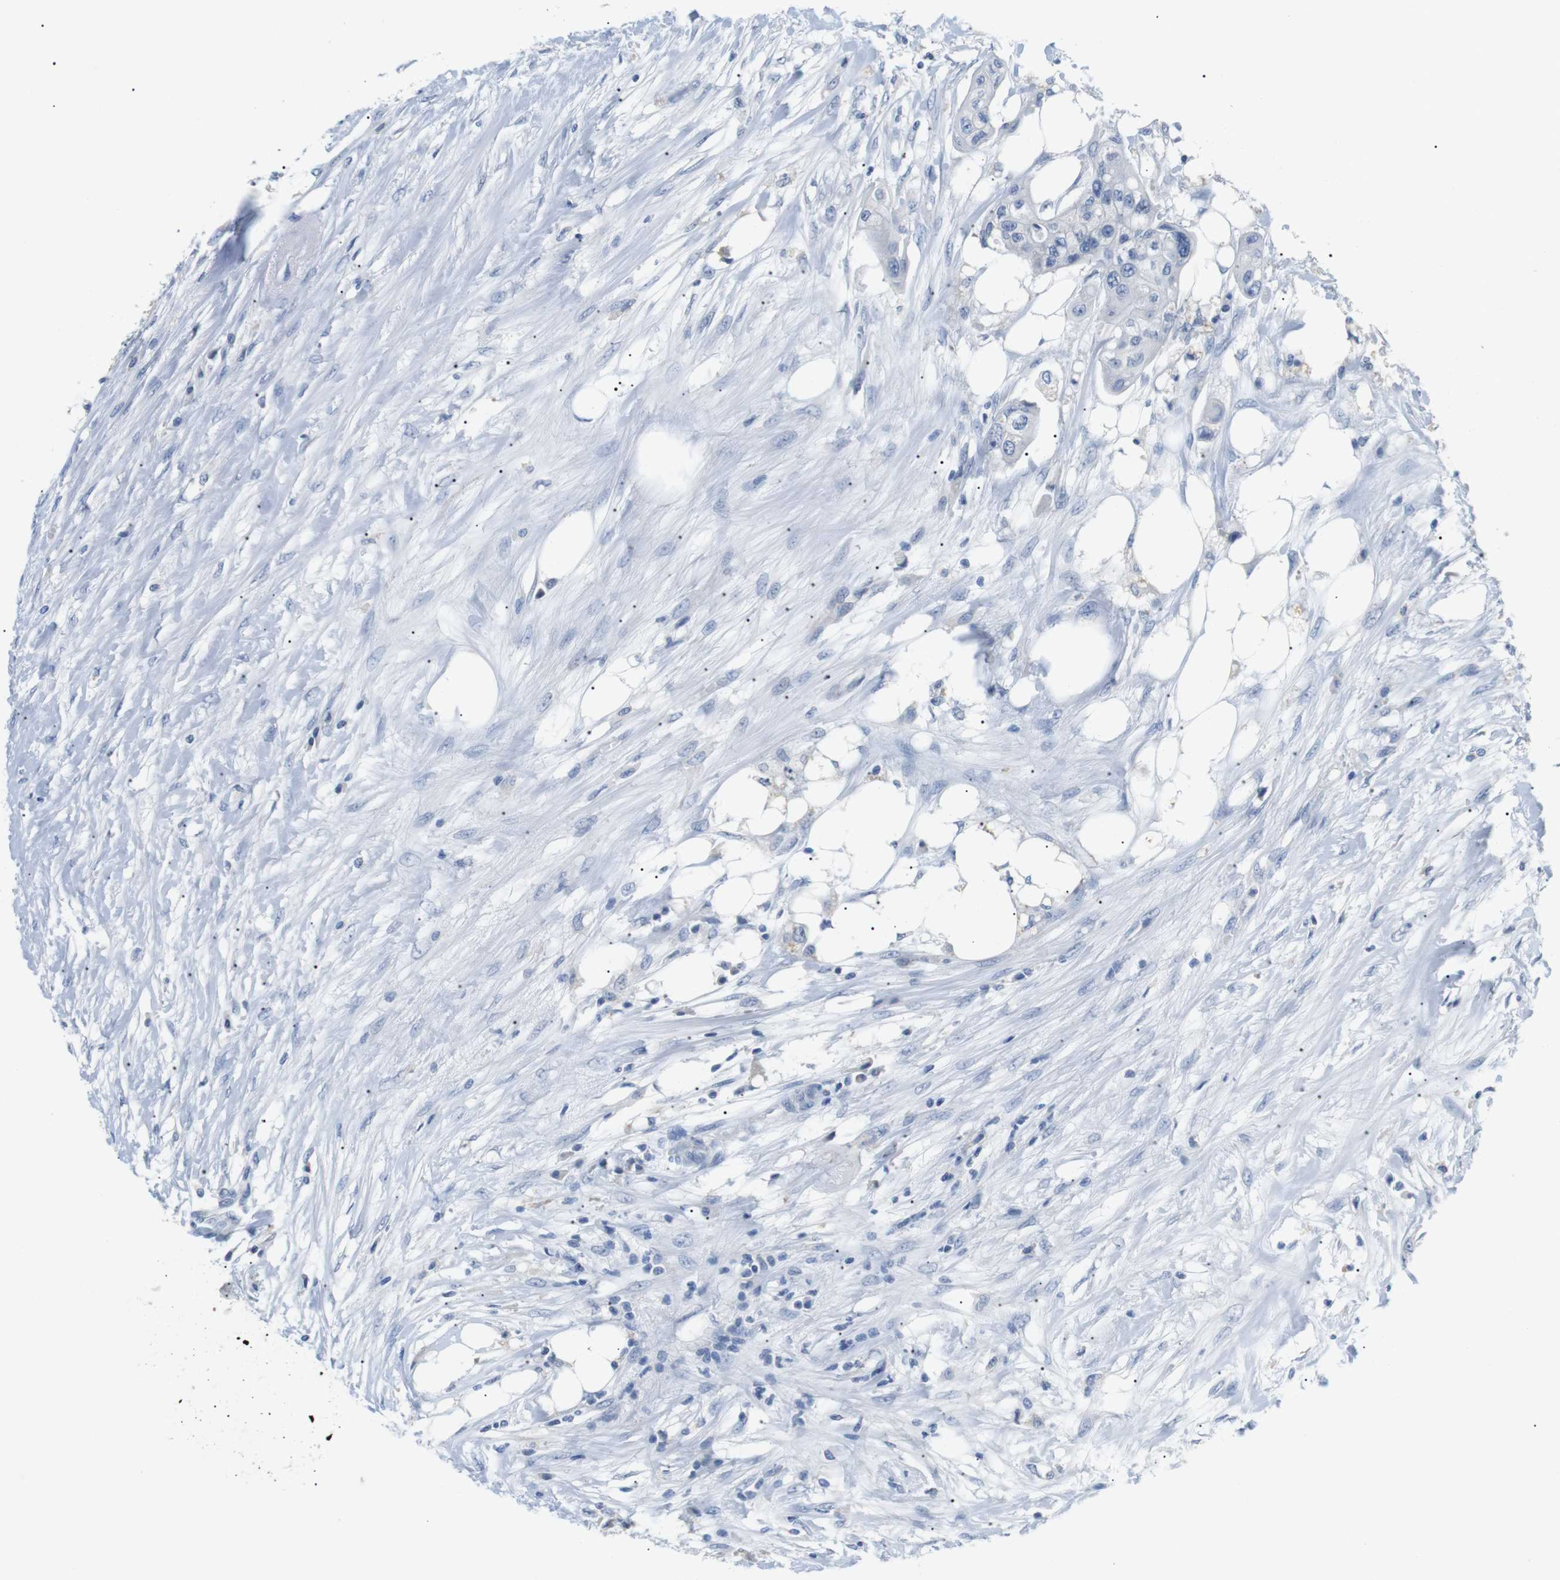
{"staining": {"intensity": "negative", "quantity": "none", "location": "none"}, "tissue": "colorectal cancer", "cell_type": "Tumor cells", "image_type": "cancer", "snomed": [{"axis": "morphology", "description": "Adenocarcinoma, NOS"}, {"axis": "topography", "description": "Colon"}], "caption": "Immunohistochemical staining of human adenocarcinoma (colorectal) exhibits no significant positivity in tumor cells.", "gene": "FCGRT", "patient": {"sex": "female", "age": 57}}